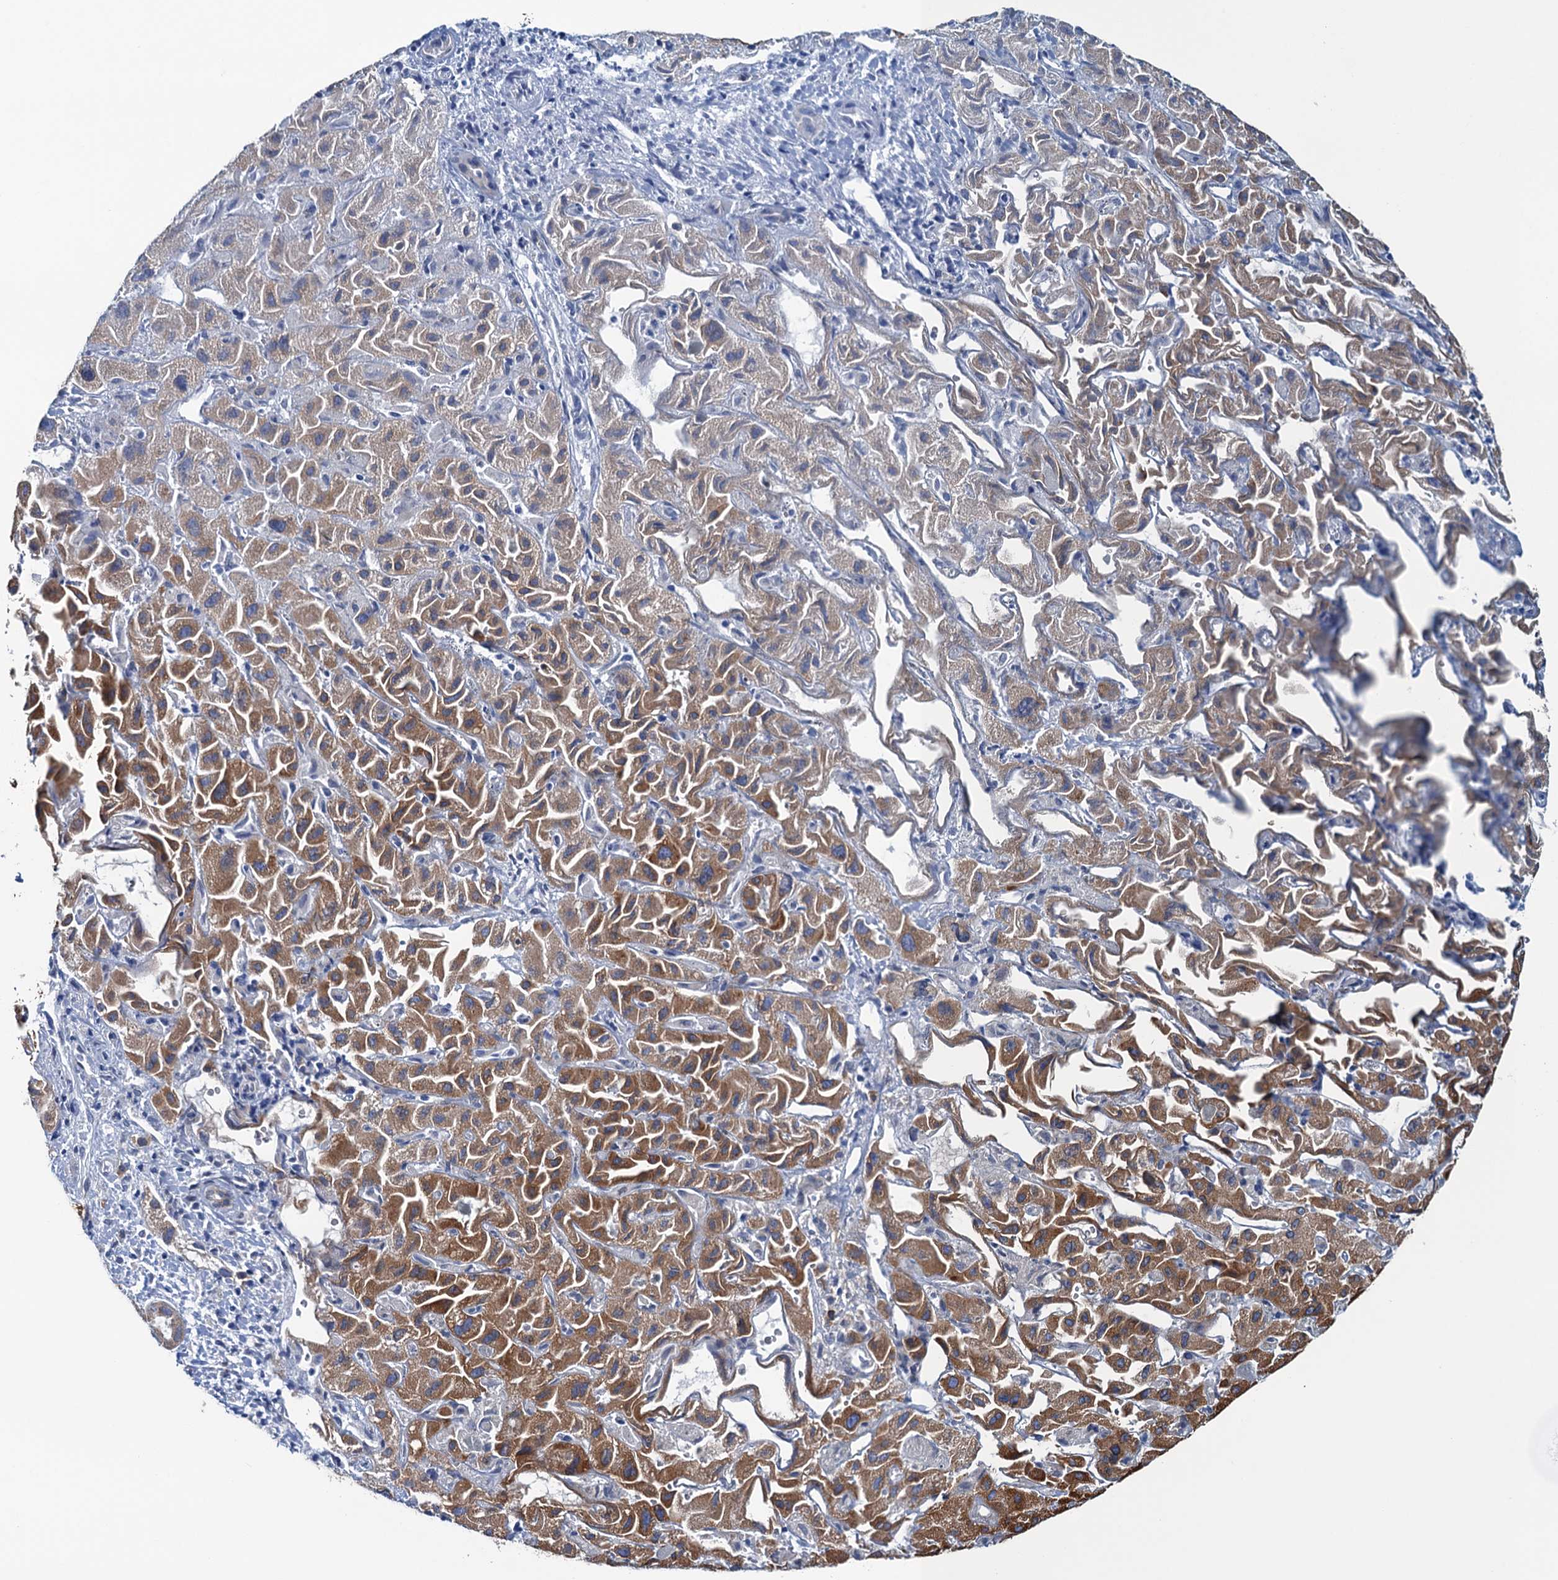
{"staining": {"intensity": "strong", "quantity": "25%-75%", "location": "cytoplasmic/membranous"}, "tissue": "liver cancer", "cell_type": "Tumor cells", "image_type": "cancer", "snomed": [{"axis": "morphology", "description": "Cholangiocarcinoma"}, {"axis": "topography", "description": "Liver"}], "caption": "High-power microscopy captured an immunohistochemistry histopathology image of liver cholangiocarcinoma, revealing strong cytoplasmic/membranous positivity in approximately 25%-75% of tumor cells. The staining was performed using DAB, with brown indicating positive protein expression. Nuclei are stained blue with hematoxylin.", "gene": "TMEM205", "patient": {"sex": "female", "age": 52}}